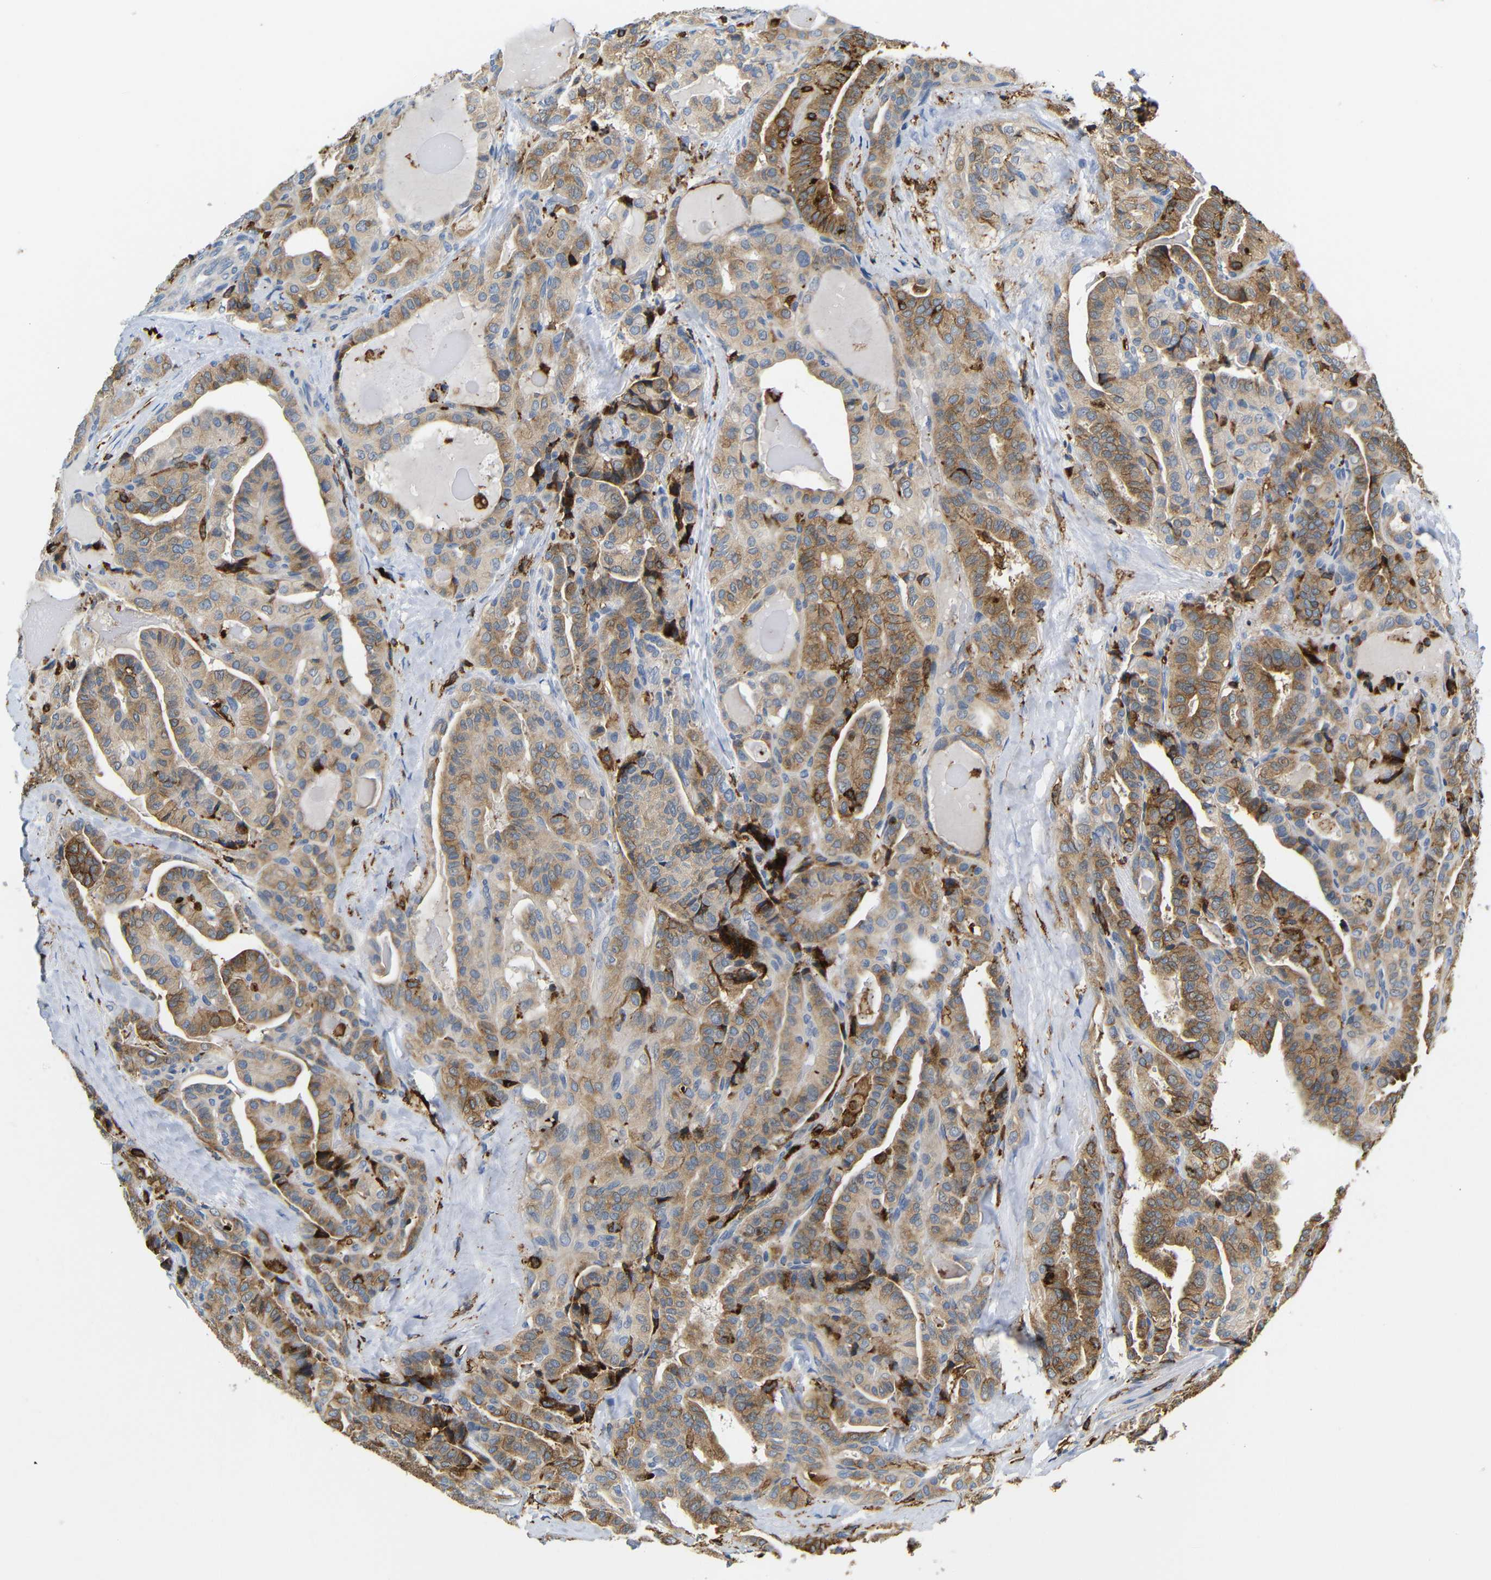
{"staining": {"intensity": "moderate", "quantity": ">75%", "location": "cytoplasmic/membranous"}, "tissue": "thyroid cancer", "cell_type": "Tumor cells", "image_type": "cancer", "snomed": [{"axis": "morphology", "description": "Papillary adenocarcinoma, NOS"}, {"axis": "topography", "description": "Thyroid gland"}], "caption": "A brown stain labels moderate cytoplasmic/membranous positivity of a protein in human thyroid cancer tumor cells.", "gene": "HLA-DQB1", "patient": {"sex": "male", "age": 77}}